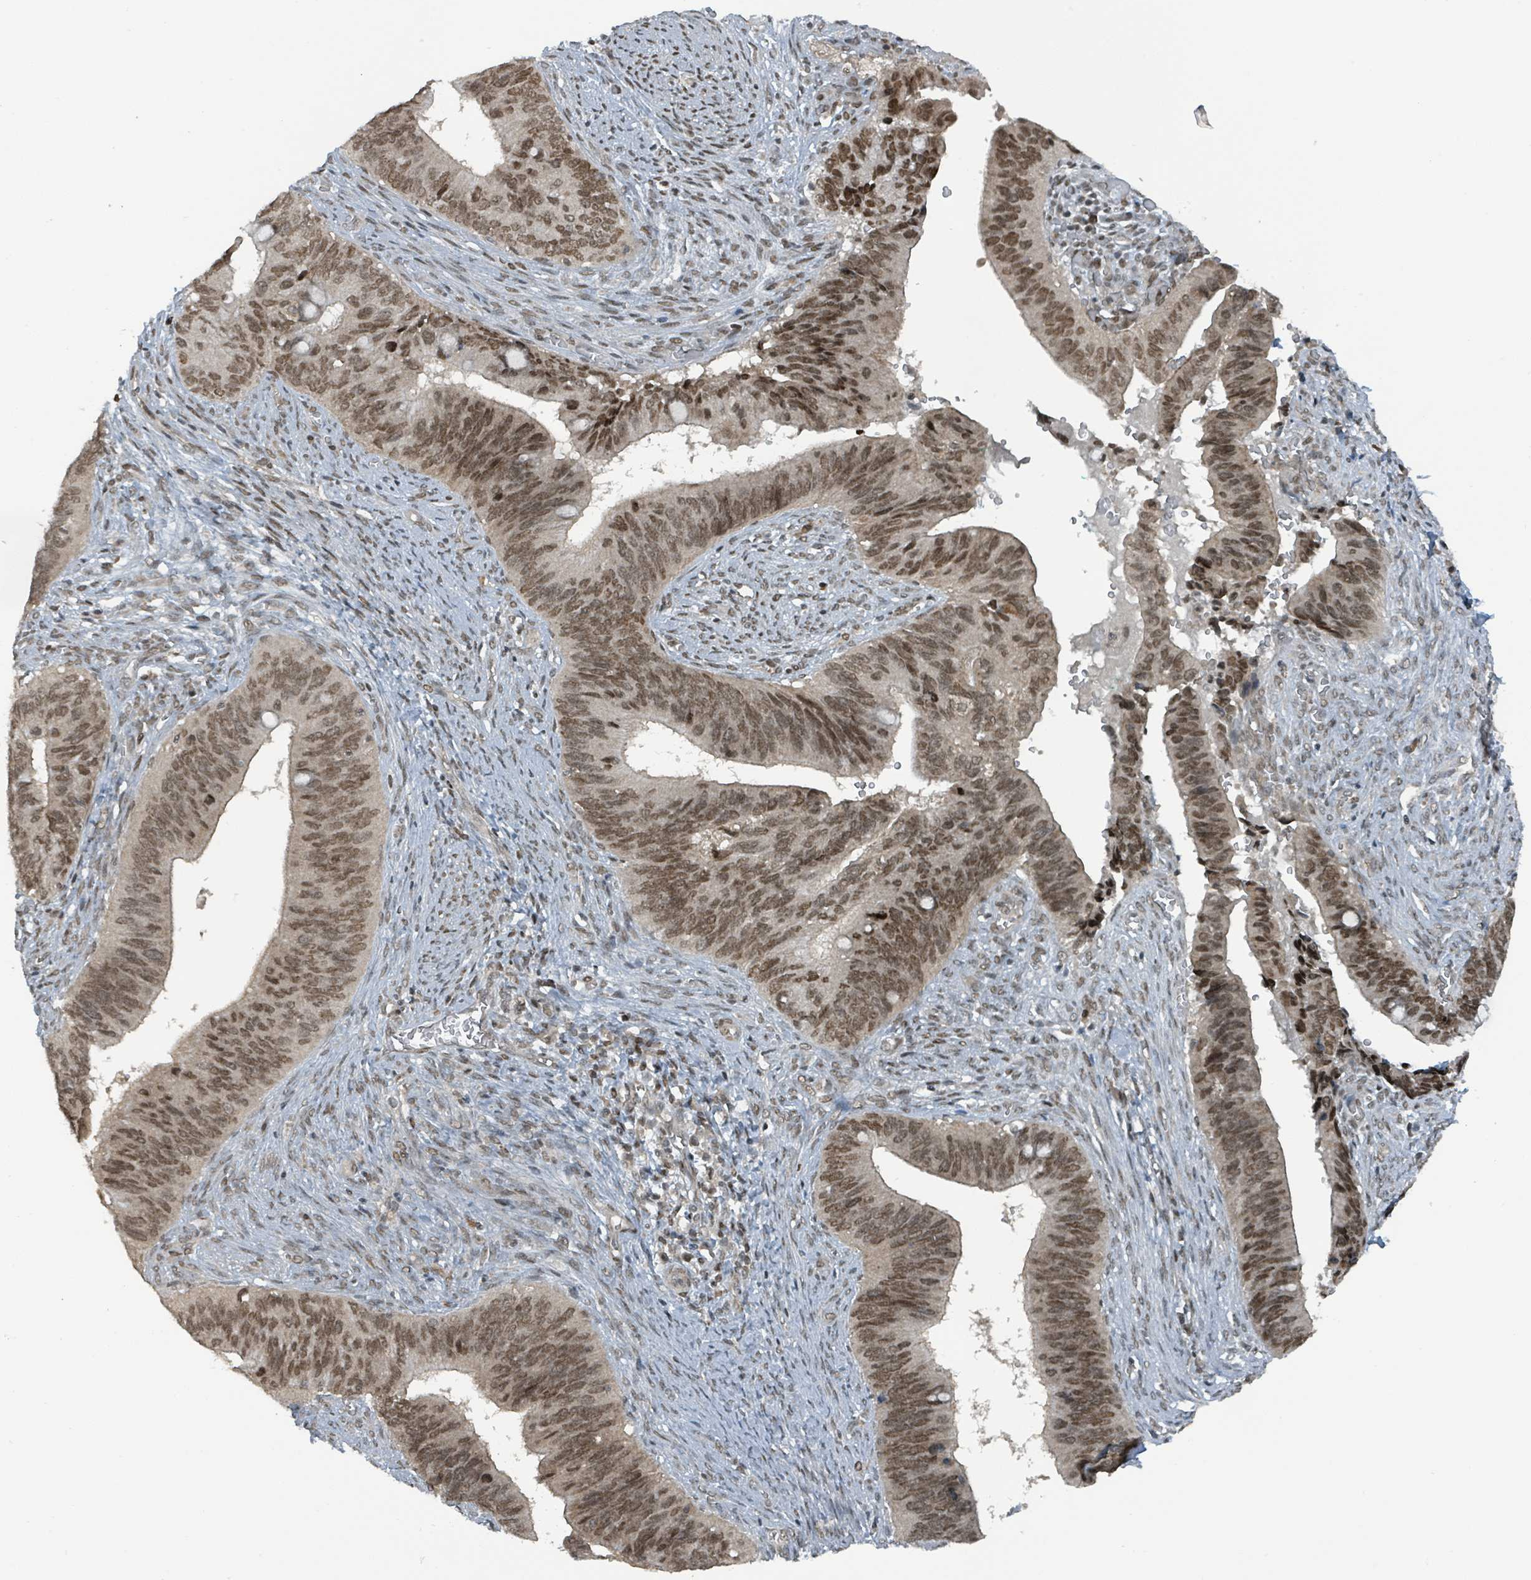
{"staining": {"intensity": "moderate", "quantity": ">75%", "location": "nuclear"}, "tissue": "cervical cancer", "cell_type": "Tumor cells", "image_type": "cancer", "snomed": [{"axis": "morphology", "description": "Adenocarcinoma, NOS"}, {"axis": "topography", "description": "Cervix"}], "caption": "An image showing moderate nuclear staining in approximately >75% of tumor cells in cervical adenocarcinoma, as visualized by brown immunohistochemical staining.", "gene": "PHIP", "patient": {"sex": "female", "age": 42}}